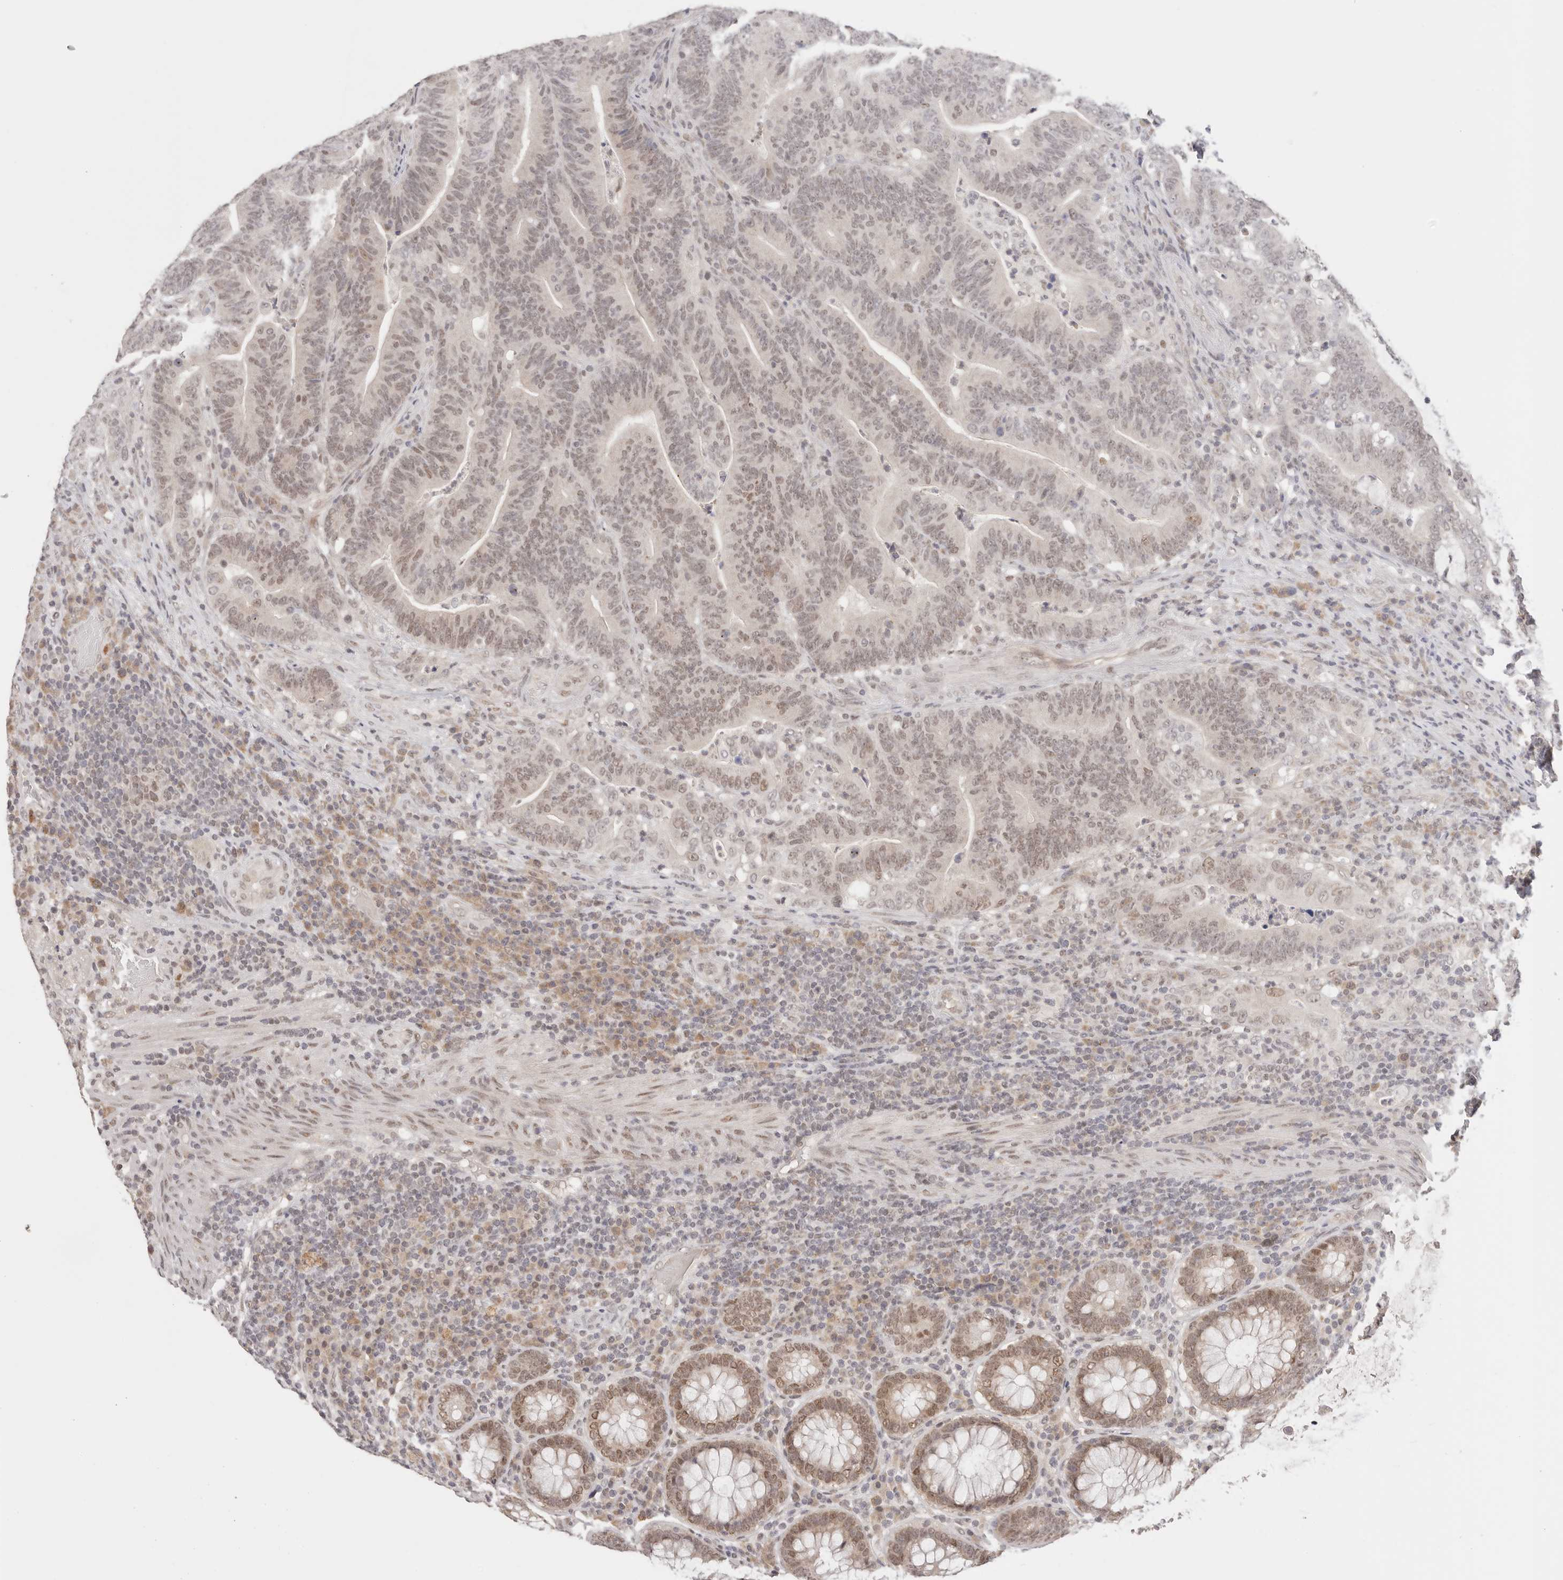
{"staining": {"intensity": "moderate", "quantity": ">75%", "location": "nuclear"}, "tissue": "colorectal cancer", "cell_type": "Tumor cells", "image_type": "cancer", "snomed": [{"axis": "morphology", "description": "Adenocarcinoma, NOS"}, {"axis": "topography", "description": "Colon"}], "caption": "Tumor cells display medium levels of moderate nuclear positivity in about >75% of cells in colorectal cancer.", "gene": "RFC3", "patient": {"sex": "female", "age": 66}}